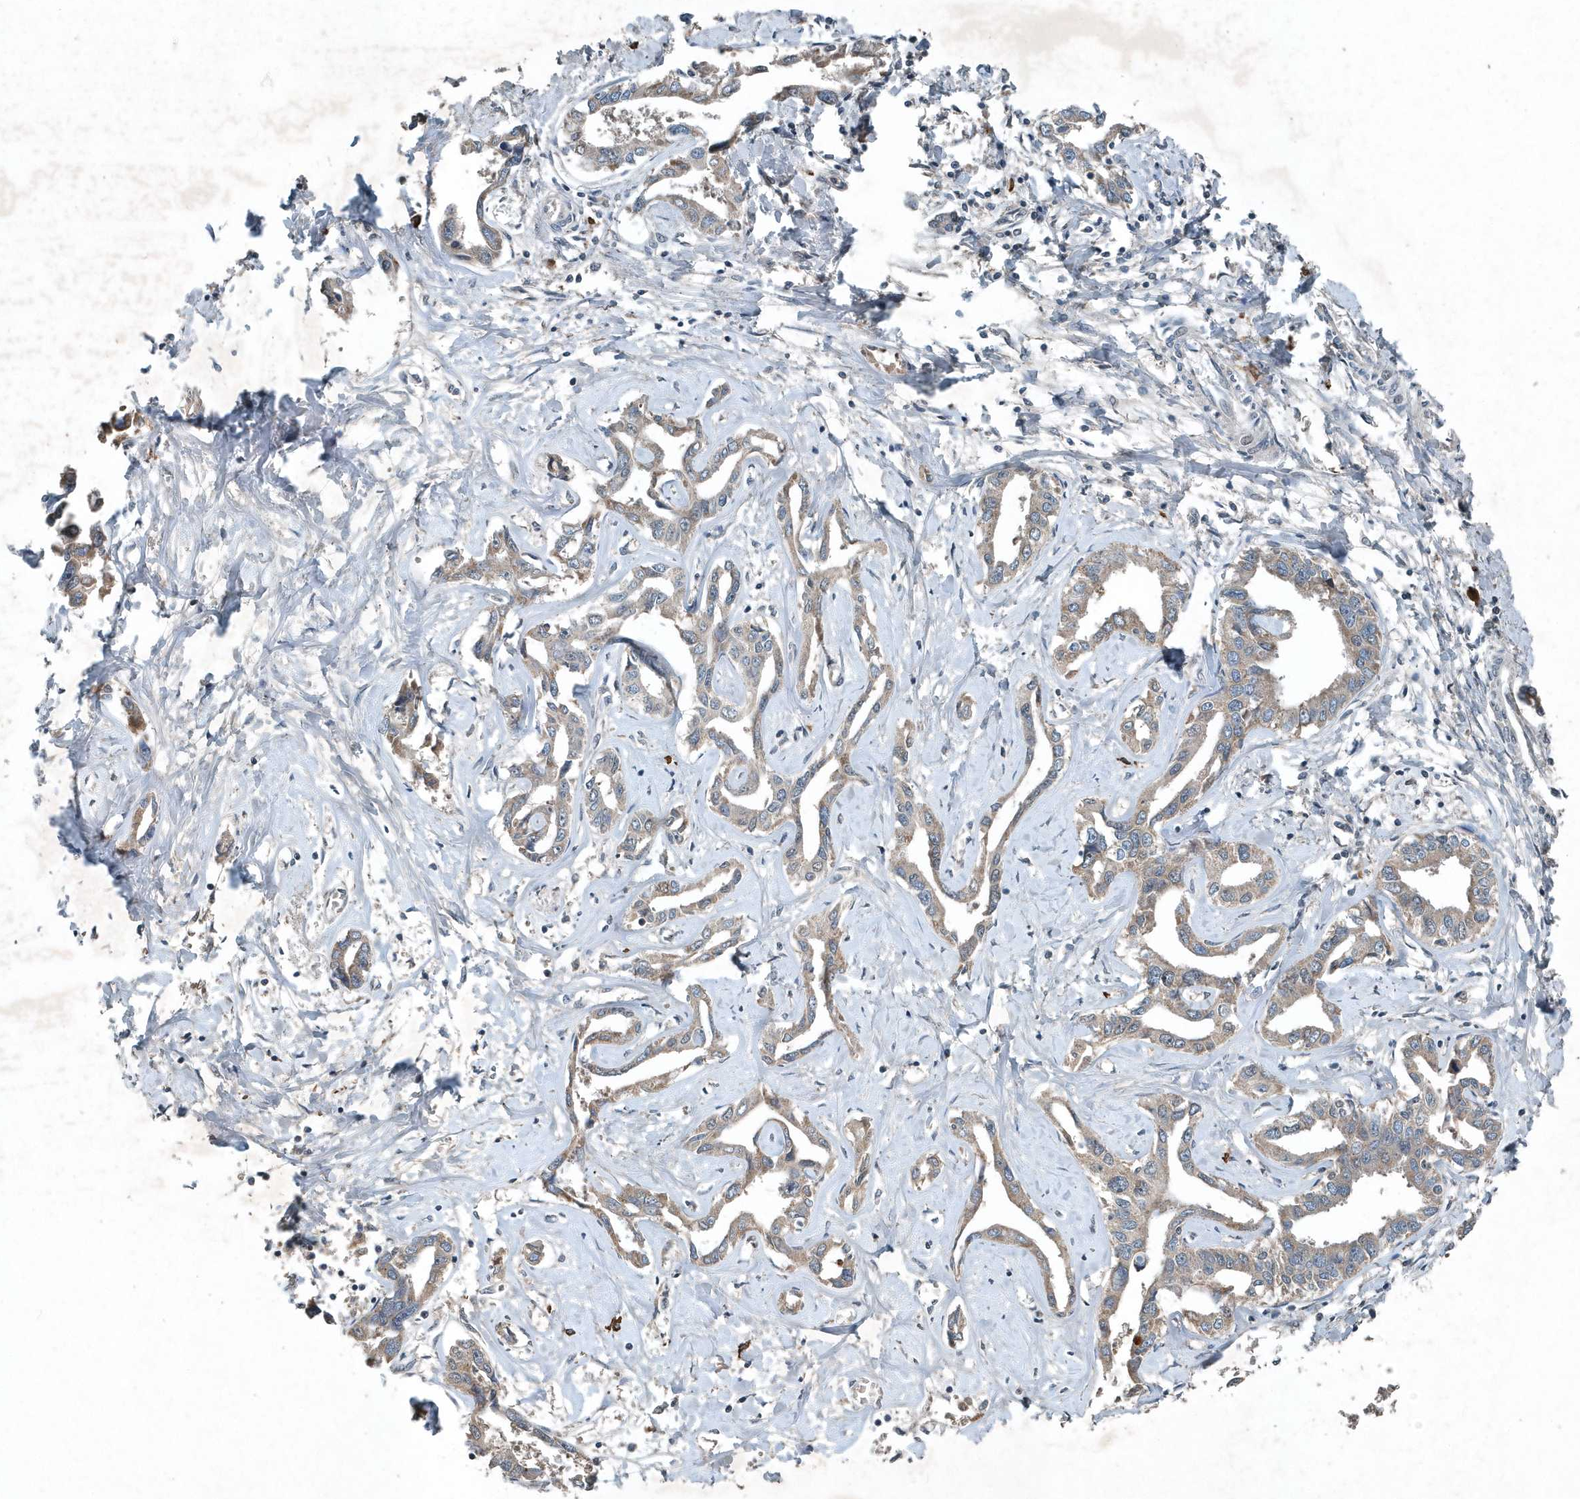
{"staining": {"intensity": "weak", "quantity": "25%-75%", "location": "cytoplasmic/membranous"}, "tissue": "liver cancer", "cell_type": "Tumor cells", "image_type": "cancer", "snomed": [{"axis": "morphology", "description": "Cholangiocarcinoma"}, {"axis": "topography", "description": "Liver"}], "caption": "Liver cancer was stained to show a protein in brown. There is low levels of weak cytoplasmic/membranous positivity in about 25%-75% of tumor cells.", "gene": "SCFD2", "patient": {"sex": "male", "age": 59}}